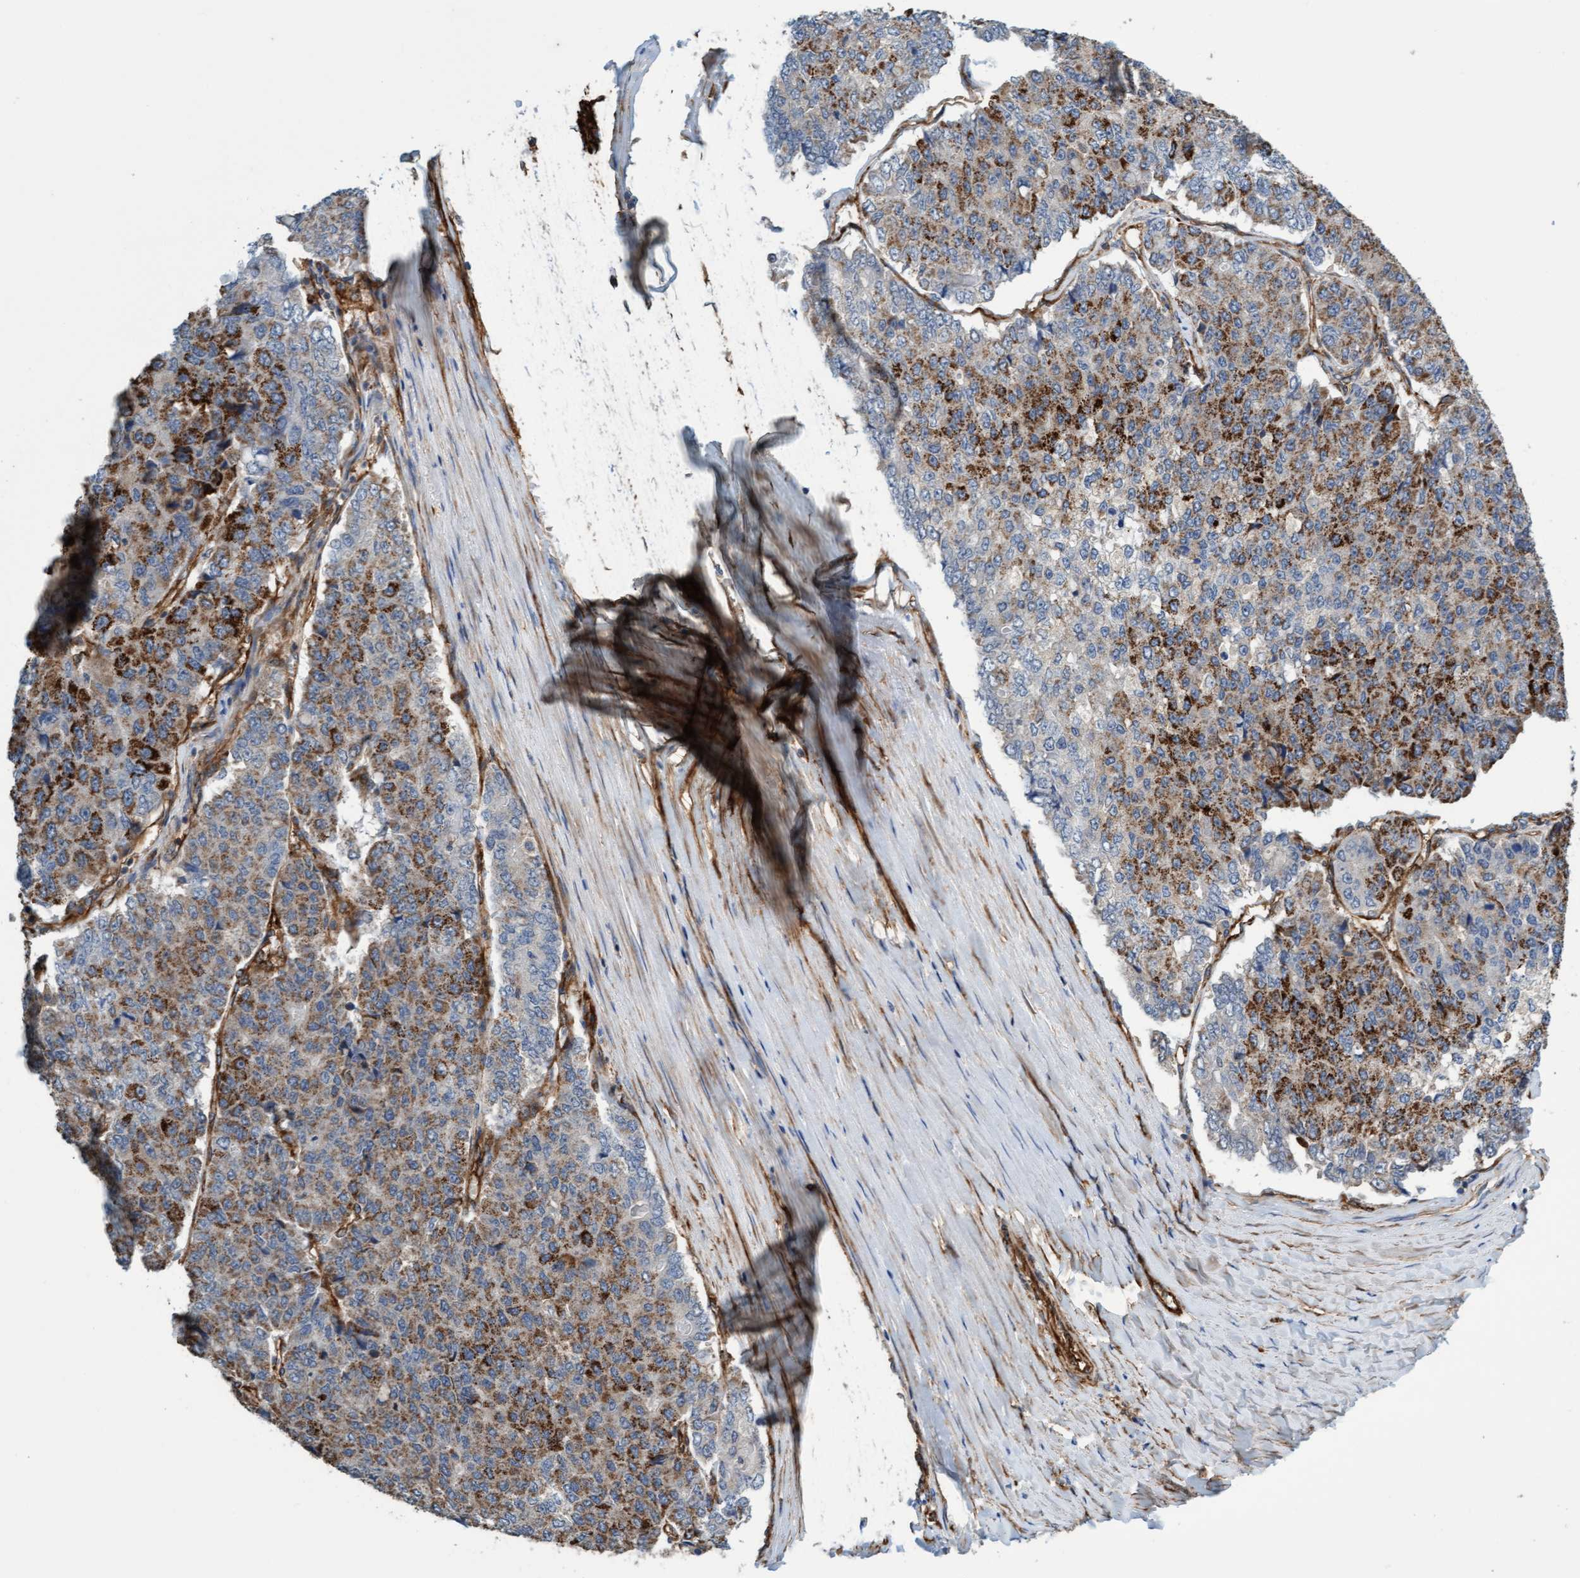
{"staining": {"intensity": "moderate", "quantity": "25%-75%", "location": "cytoplasmic/membranous"}, "tissue": "pancreatic cancer", "cell_type": "Tumor cells", "image_type": "cancer", "snomed": [{"axis": "morphology", "description": "Adenocarcinoma, NOS"}, {"axis": "topography", "description": "Pancreas"}], "caption": "Human adenocarcinoma (pancreatic) stained with a brown dye exhibits moderate cytoplasmic/membranous positive staining in approximately 25%-75% of tumor cells.", "gene": "FMNL3", "patient": {"sex": "male", "age": 50}}